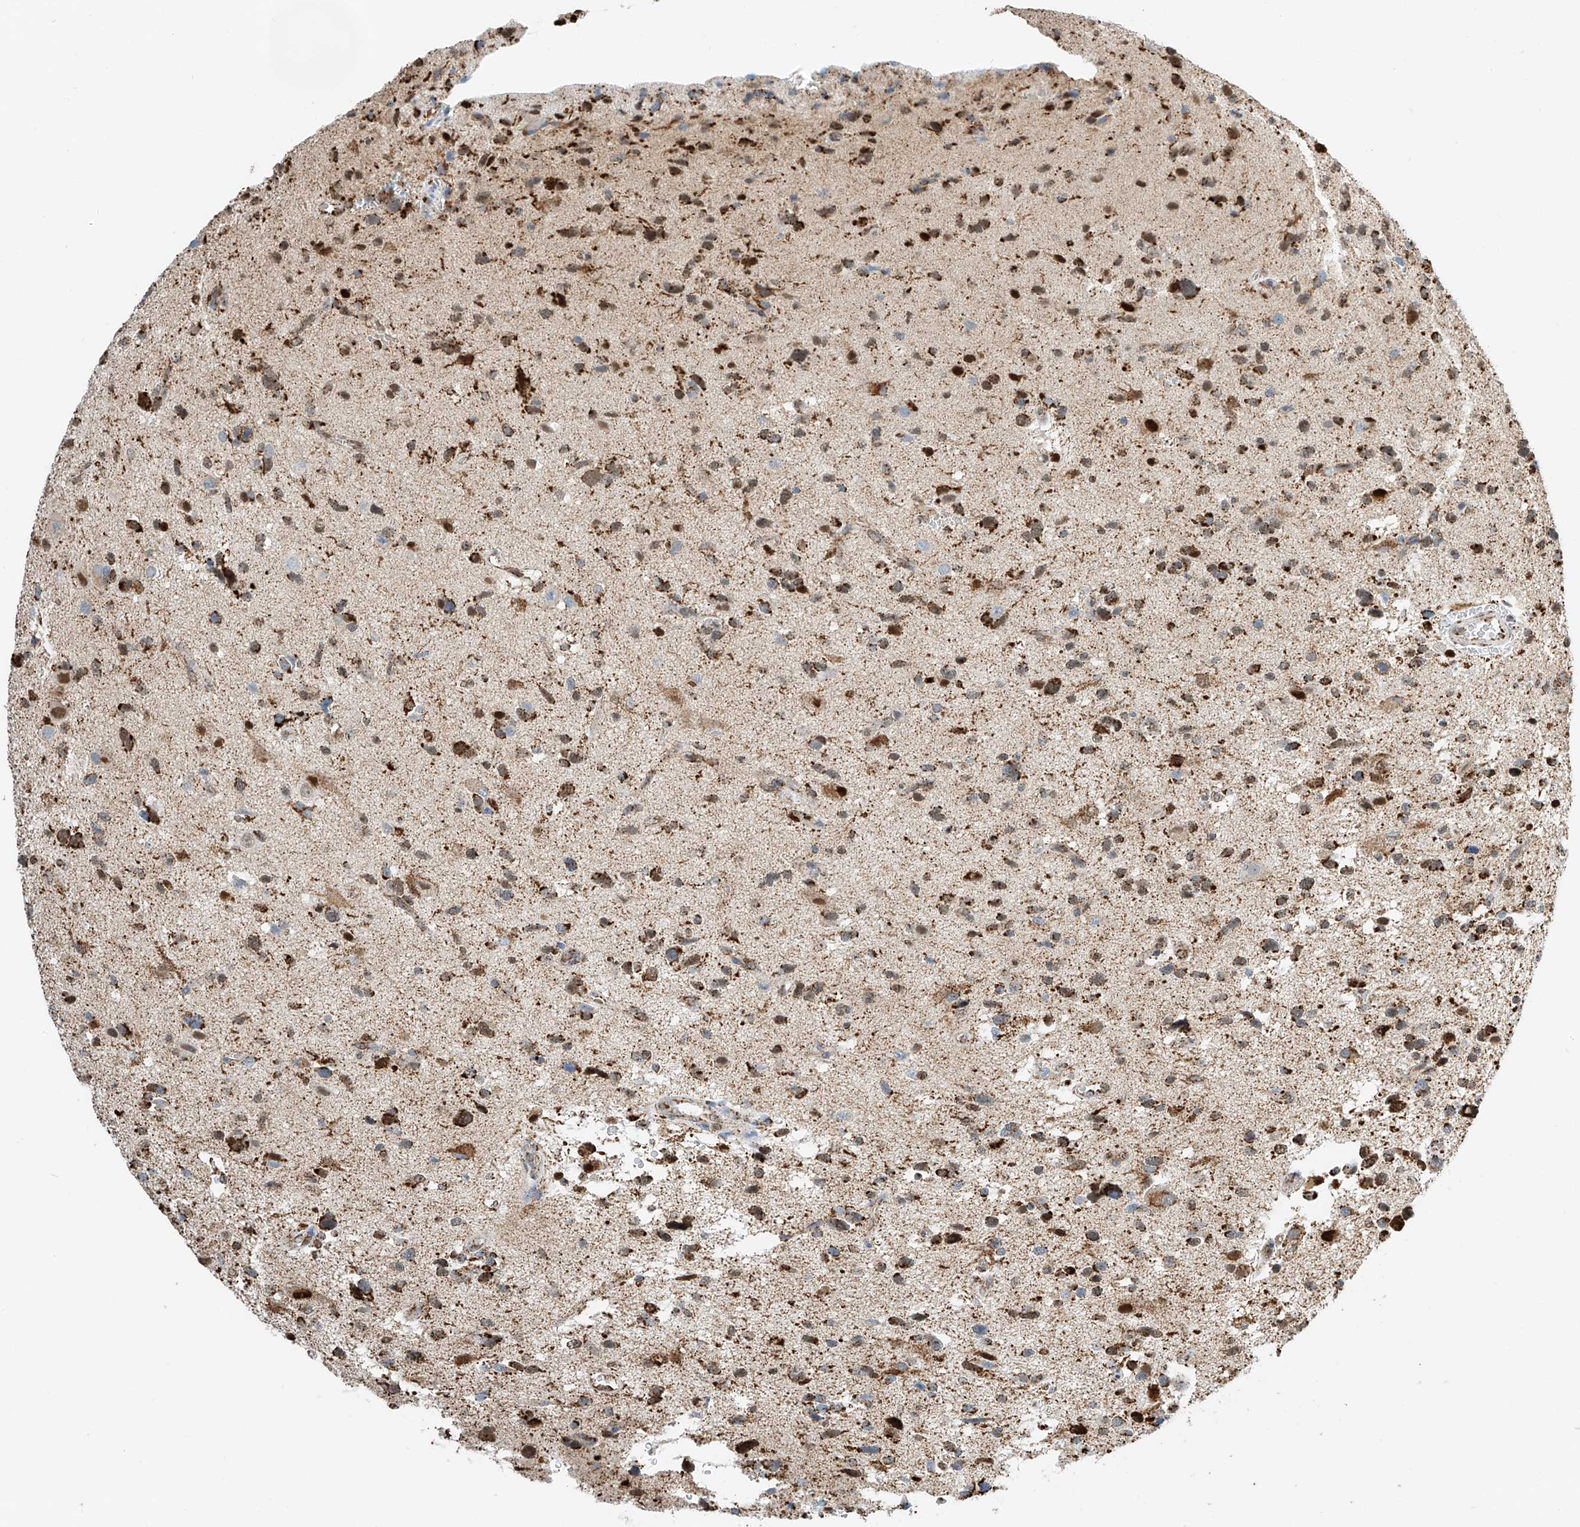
{"staining": {"intensity": "moderate", "quantity": ">75%", "location": "cytoplasmic/membranous"}, "tissue": "glioma", "cell_type": "Tumor cells", "image_type": "cancer", "snomed": [{"axis": "morphology", "description": "Glioma, malignant, High grade"}, {"axis": "topography", "description": "Brain"}], "caption": "Approximately >75% of tumor cells in glioma display moderate cytoplasmic/membranous protein positivity as visualized by brown immunohistochemical staining.", "gene": "PPA2", "patient": {"sex": "male", "age": 33}}